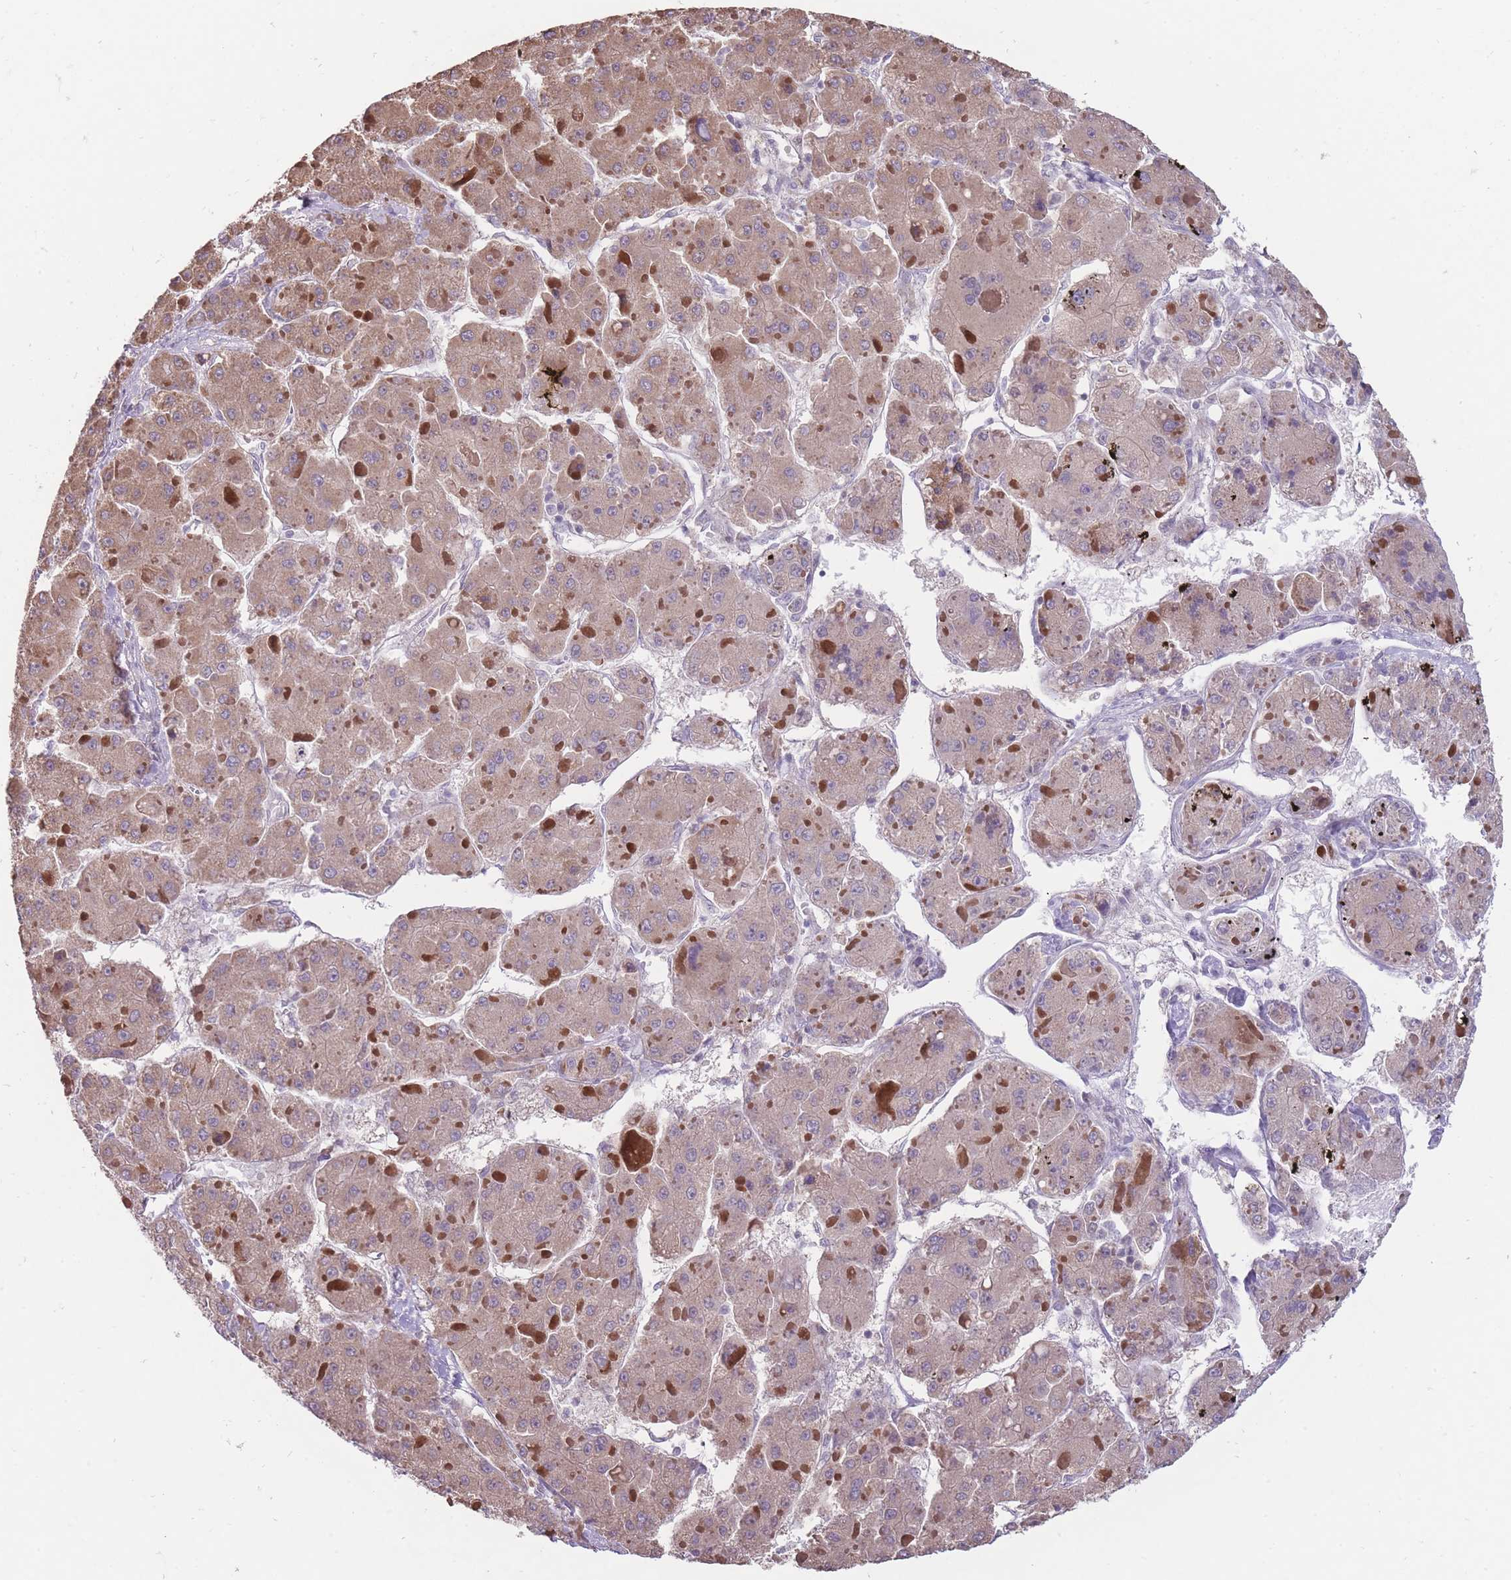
{"staining": {"intensity": "moderate", "quantity": ">75%", "location": "cytoplasmic/membranous"}, "tissue": "liver cancer", "cell_type": "Tumor cells", "image_type": "cancer", "snomed": [{"axis": "morphology", "description": "Carcinoma, Hepatocellular, NOS"}, {"axis": "topography", "description": "Liver"}], "caption": "Liver cancer stained with a protein marker reveals moderate staining in tumor cells.", "gene": "NELL1", "patient": {"sex": "female", "age": 73}}